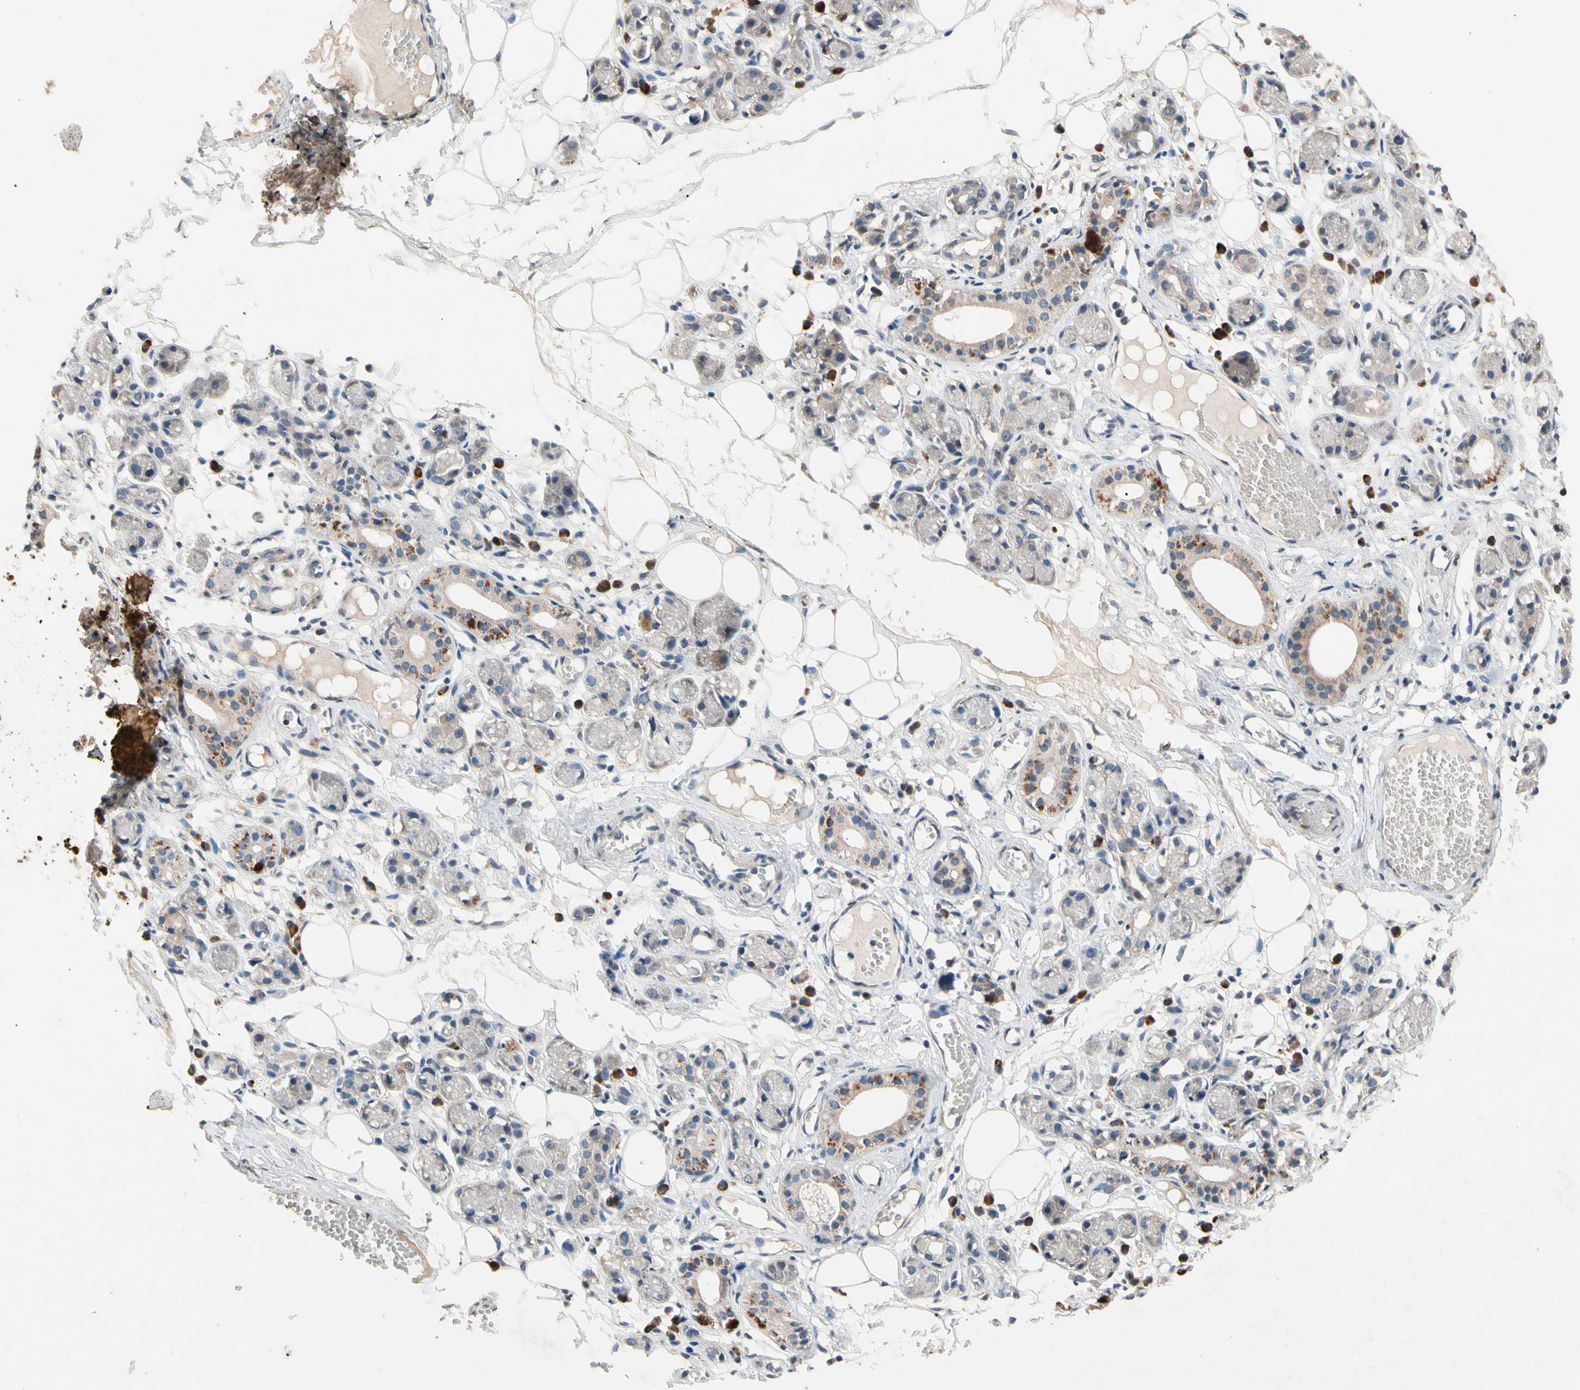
{"staining": {"intensity": "moderate", "quantity": ">75%", "location": "cytoplasmic/membranous"}, "tissue": "adipose tissue", "cell_type": "Adipocytes", "image_type": "normal", "snomed": [{"axis": "morphology", "description": "Normal tissue, NOS"}, {"axis": "morphology", "description": "Inflammation, NOS"}, {"axis": "topography", "description": "Vascular tissue"}, {"axis": "topography", "description": "Salivary gland"}], "caption": "Immunohistochemistry micrograph of unremarkable human adipose tissue stained for a protein (brown), which reveals medium levels of moderate cytoplasmic/membranous positivity in approximately >75% of adipocytes.", "gene": "PRDX4", "patient": {"sex": "female", "age": 75}}